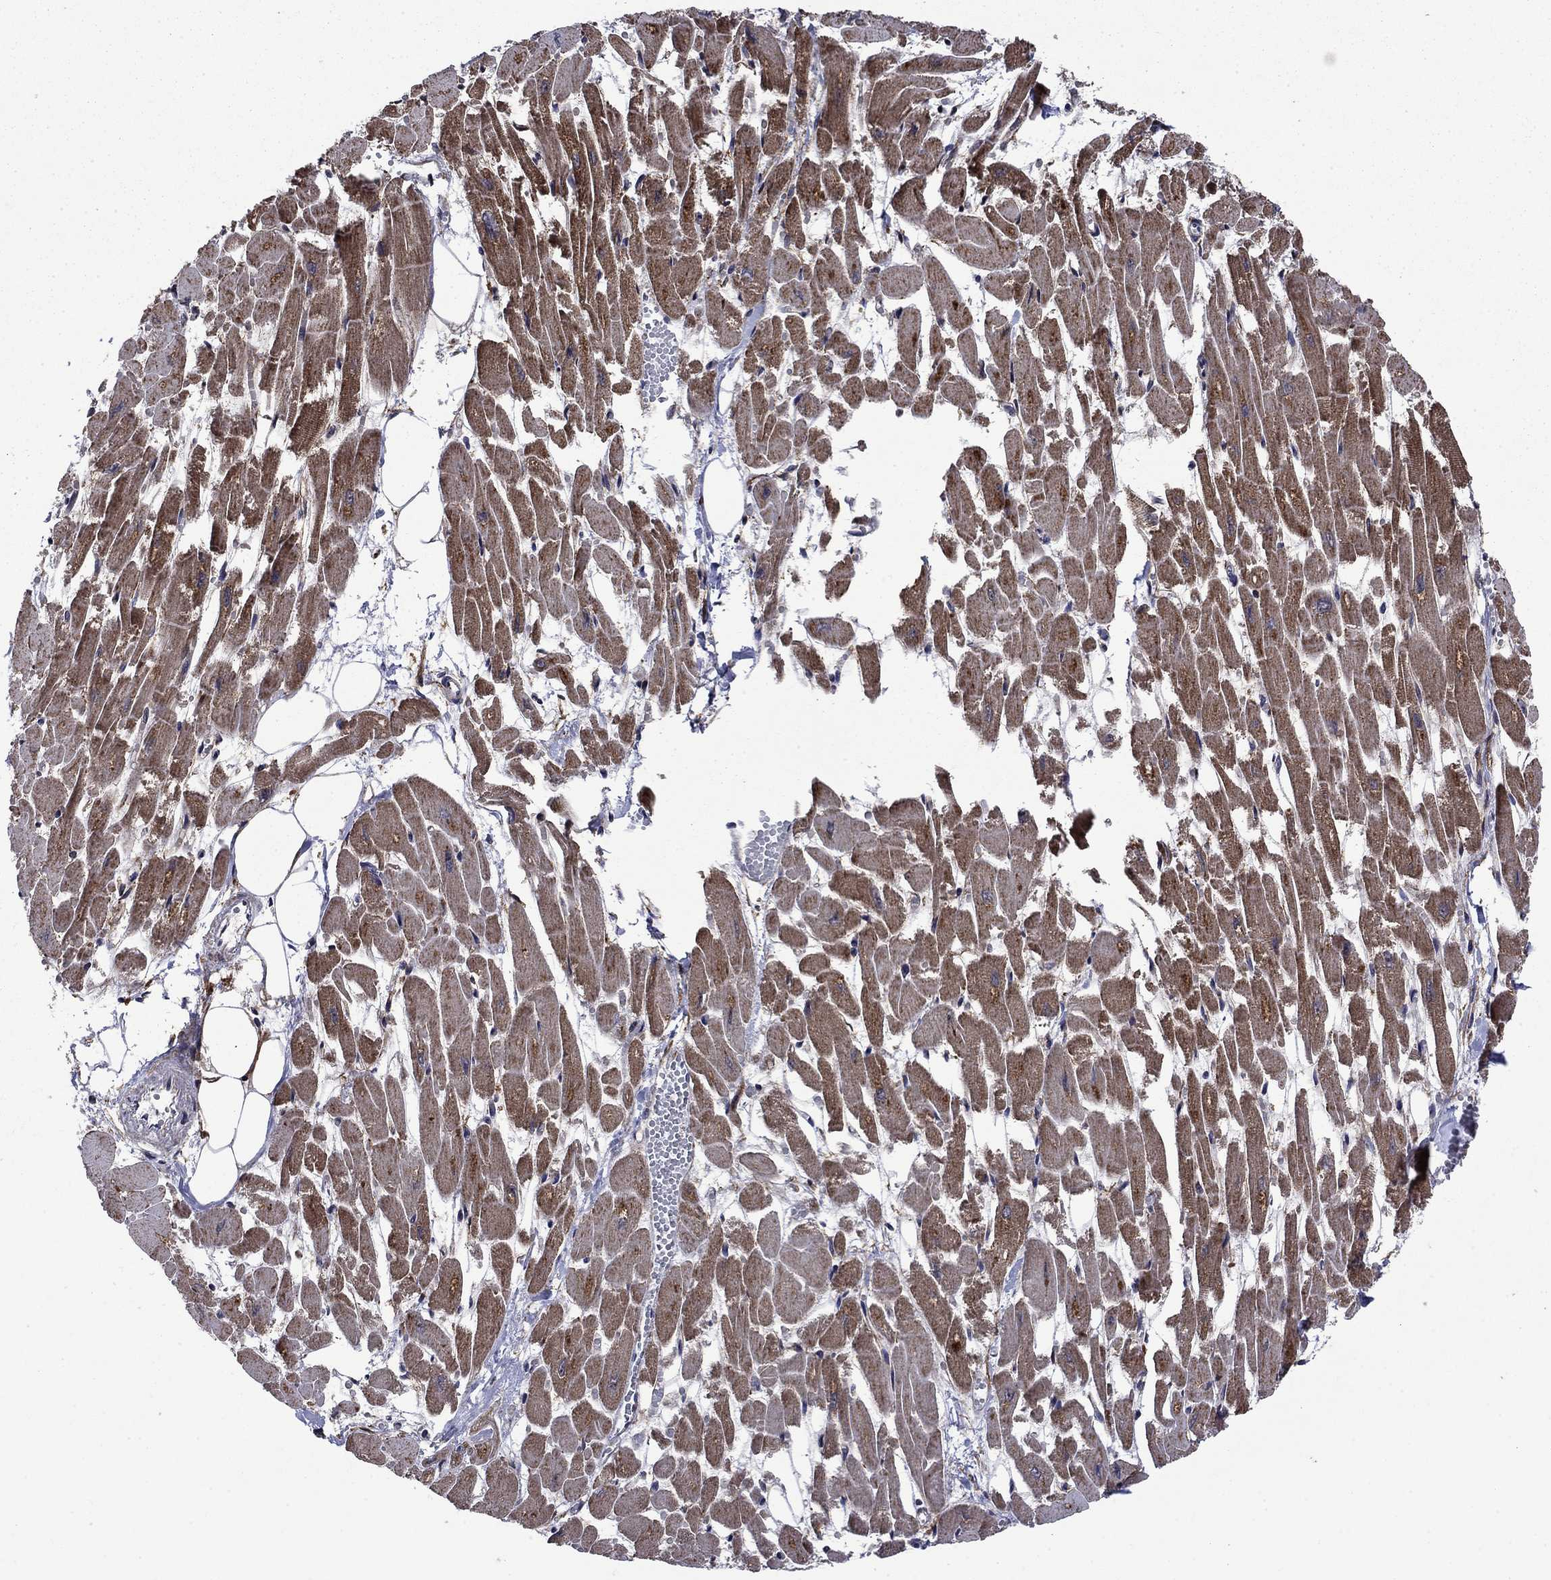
{"staining": {"intensity": "moderate", "quantity": ">75%", "location": "cytoplasmic/membranous"}, "tissue": "heart muscle", "cell_type": "Cardiomyocytes", "image_type": "normal", "snomed": [{"axis": "morphology", "description": "Normal tissue, NOS"}, {"axis": "topography", "description": "Heart"}], "caption": "The immunohistochemical stain highlights moderate cytoplasmic/membranous positivity in cardiomyocytes of unremarkable heart muscle. Immunohistochemistry (ihc) stains the protein in brown and the nuclei are stained blue.", "gene": "AGTPBP1", "patient": {"sex": "female", "age": 52}}